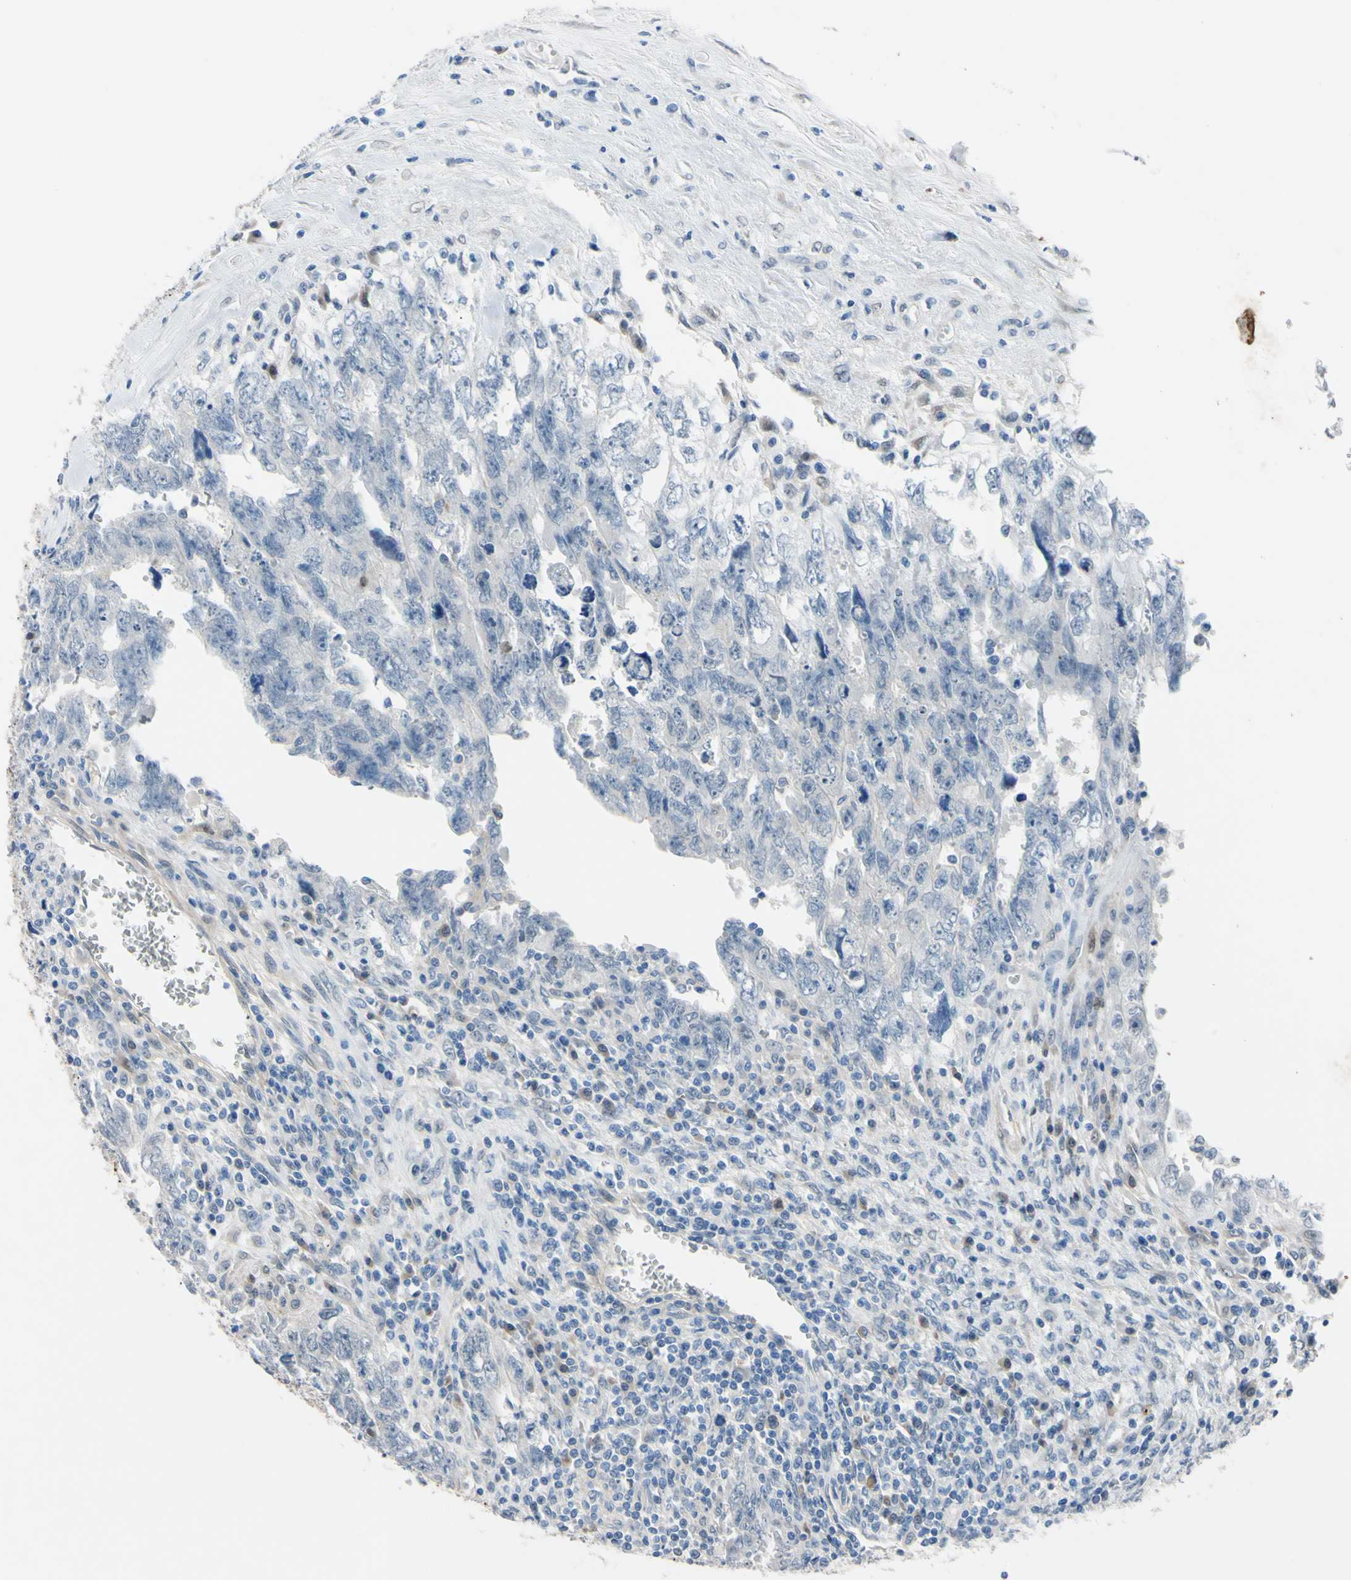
{"staining": {"intensity": "negative", "quantity": "none", "location": "none"}, "tissue": "testis cancer", "cell_type": "Tumor cells", "image_type": "cancer", "snomed": [{"axis": "morphology", "description": "Carcinoma, Embryonal, NOS"}, {"axis": "topography", "description": "Testis"}], "caption": "IHC histopathology image of testis cancer stained for a protein (brown), which shows no staining in tumor cells.", "gene": "NOL3", "patient": {"sex": "male", "age": 28}}